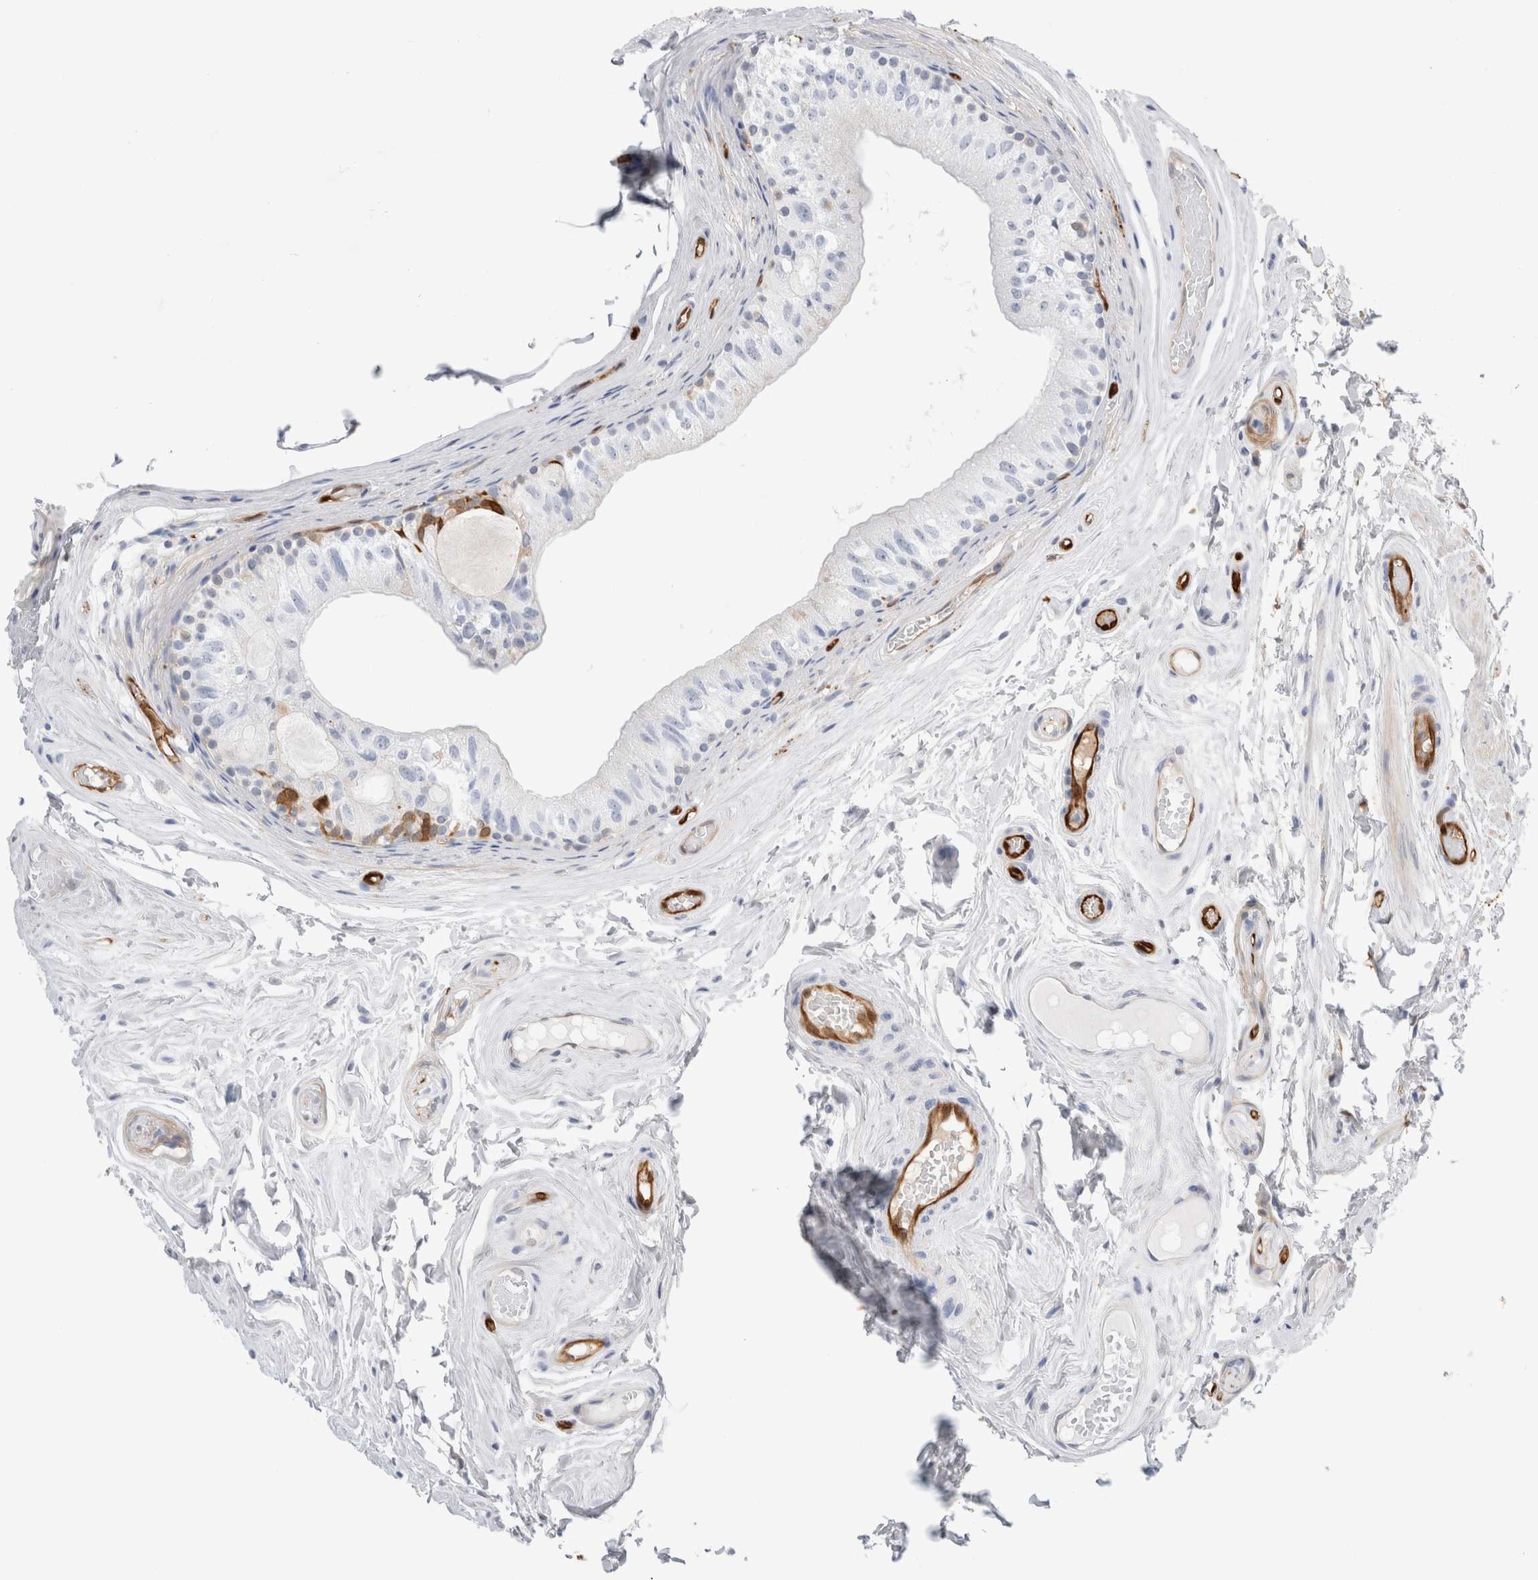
{"staining": {"intensity": "negative", "quantity": "none", "location": "none"}, "tissue": "epididymis", "cell_type": "Glandular cells", "image_type": "normal", "snomed": [{"axis": "morphology", "description": "Normal tissue, NOS"}, {"axis": "topography", "description": "Epididymis"}], "caption": "Immunohistochemistry (IHC) of normal human epididymis shows no staining in glandular cells. (Brightfield microscopy of DAB immunohistochemistry (IHC) at high magnification).", "gene": "NAPEPLD", "patient": {"sex": "male", "age": 79}}